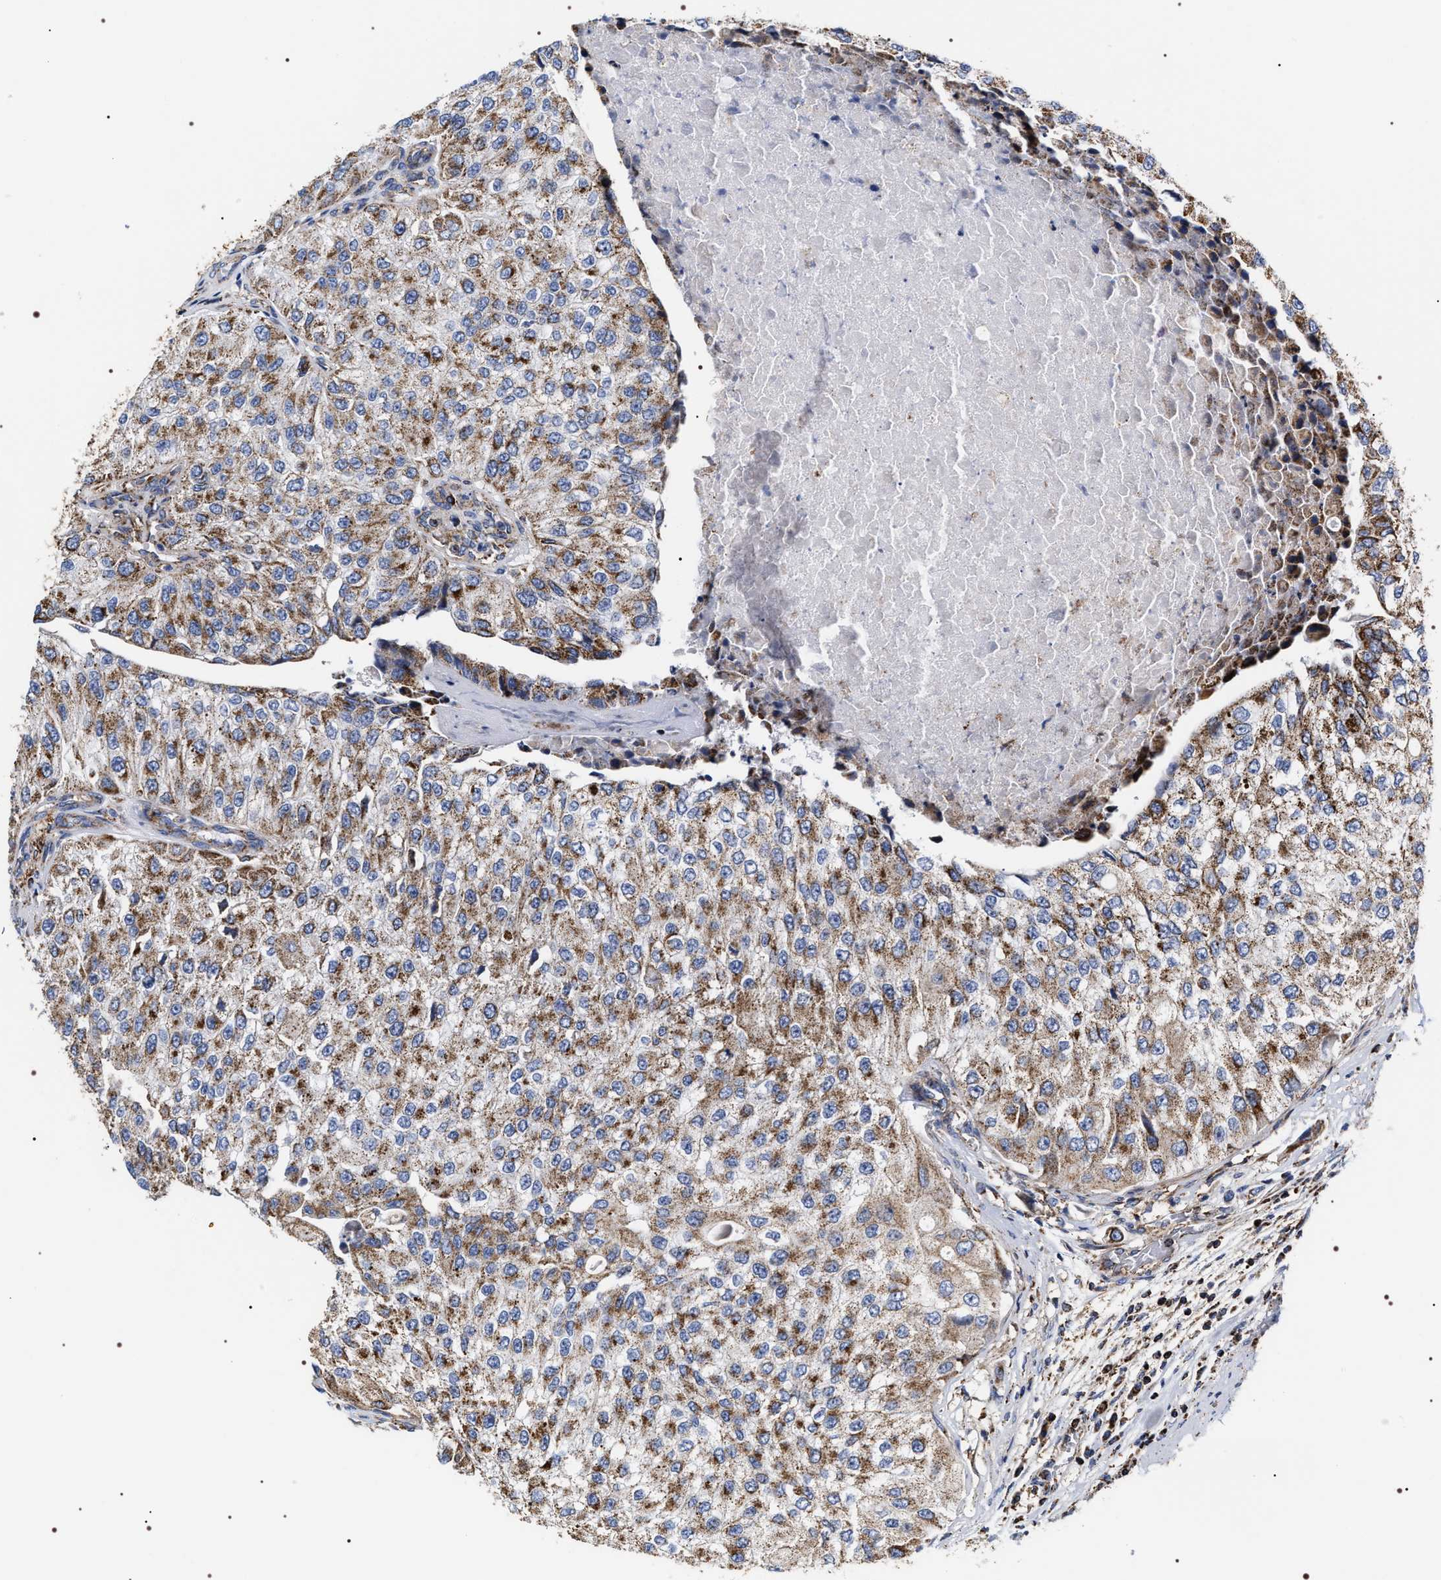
{"staining": {"intensity": "moderate", "quantity": ">75%", "location": "cytoplasmic/membranous"}, "tissue": "urothelial cancer", "cell_type": "Tumor cells", "image_type": "cancer", "snomed": [{"axis": "morphology", "description": "Urothelial carcinoma, High grade"}, {"axis": "topography", "description": "Kidney"}, {"axis": "topography", "description": "Urinary bladder"}], "caption": "Immunohistochemistry (IHC) of human urothelial cancer demonstrates medium levels of moderate cytoplasmic/membranous staining in approximately >75% of tumor cells. Nuclei are stained in blue.", "gene": "COG5", "patient": {"sex": "male", "age": 77}}